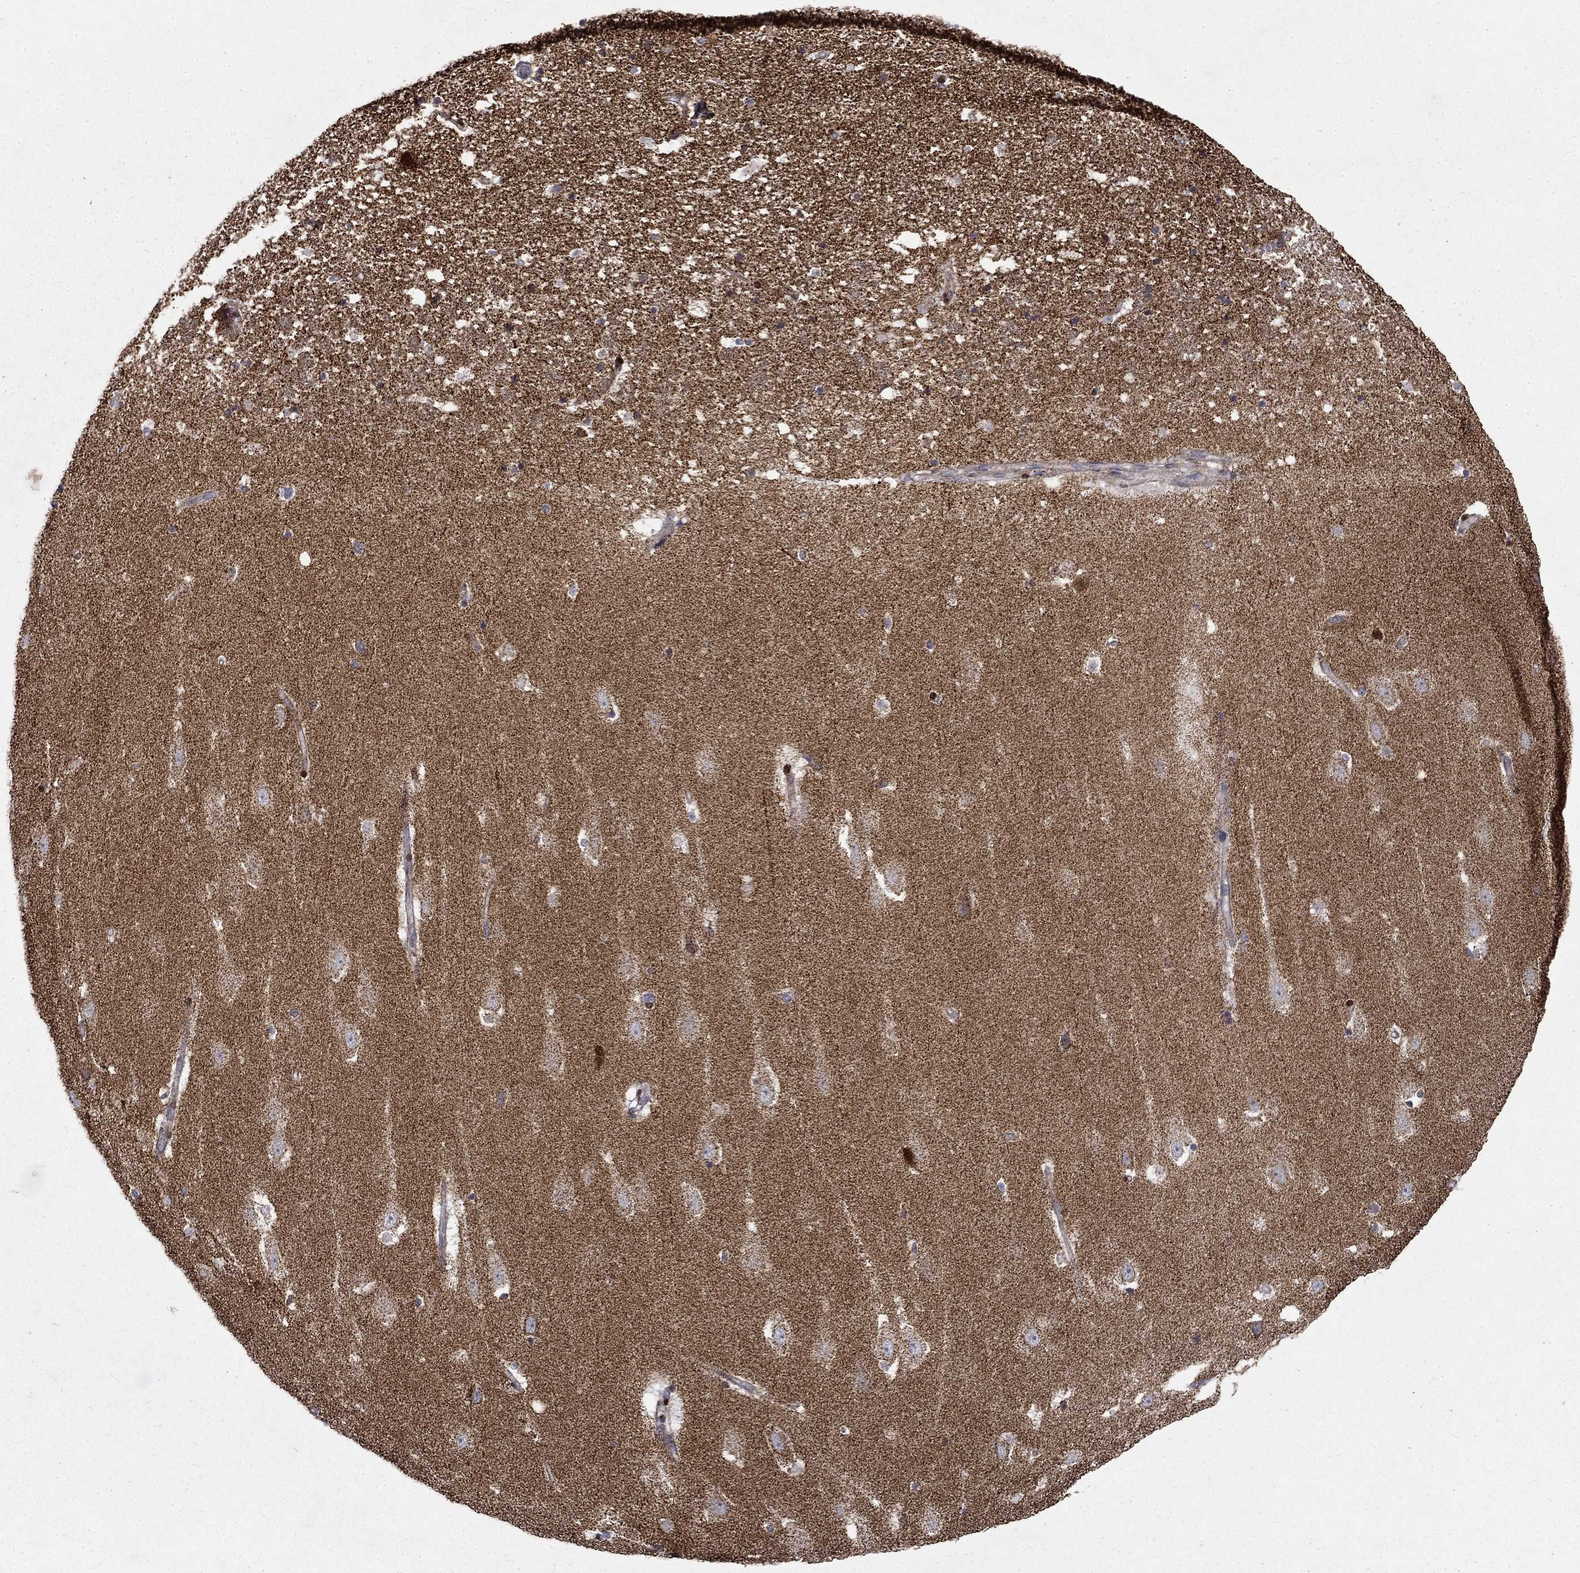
{"staining": {"intensity": "negative", "quantity": "none", "location": "none"}, "tissue": "hippocampus", "cell_type": "Glial cells", "image_type": "normal", "snomed": [{"axis": "morphology", "description": "Normal tissue, NOS"}, {"axis": "topography", "description": "Hippocampus"}], "caption": "Glial cells are negative for brown protein staining in unremarkable hippocampus. (DAB immunohistochemistry, high magnification).", "gene": "PCBP3", "patient": {"sex": "male", "age": 49}}